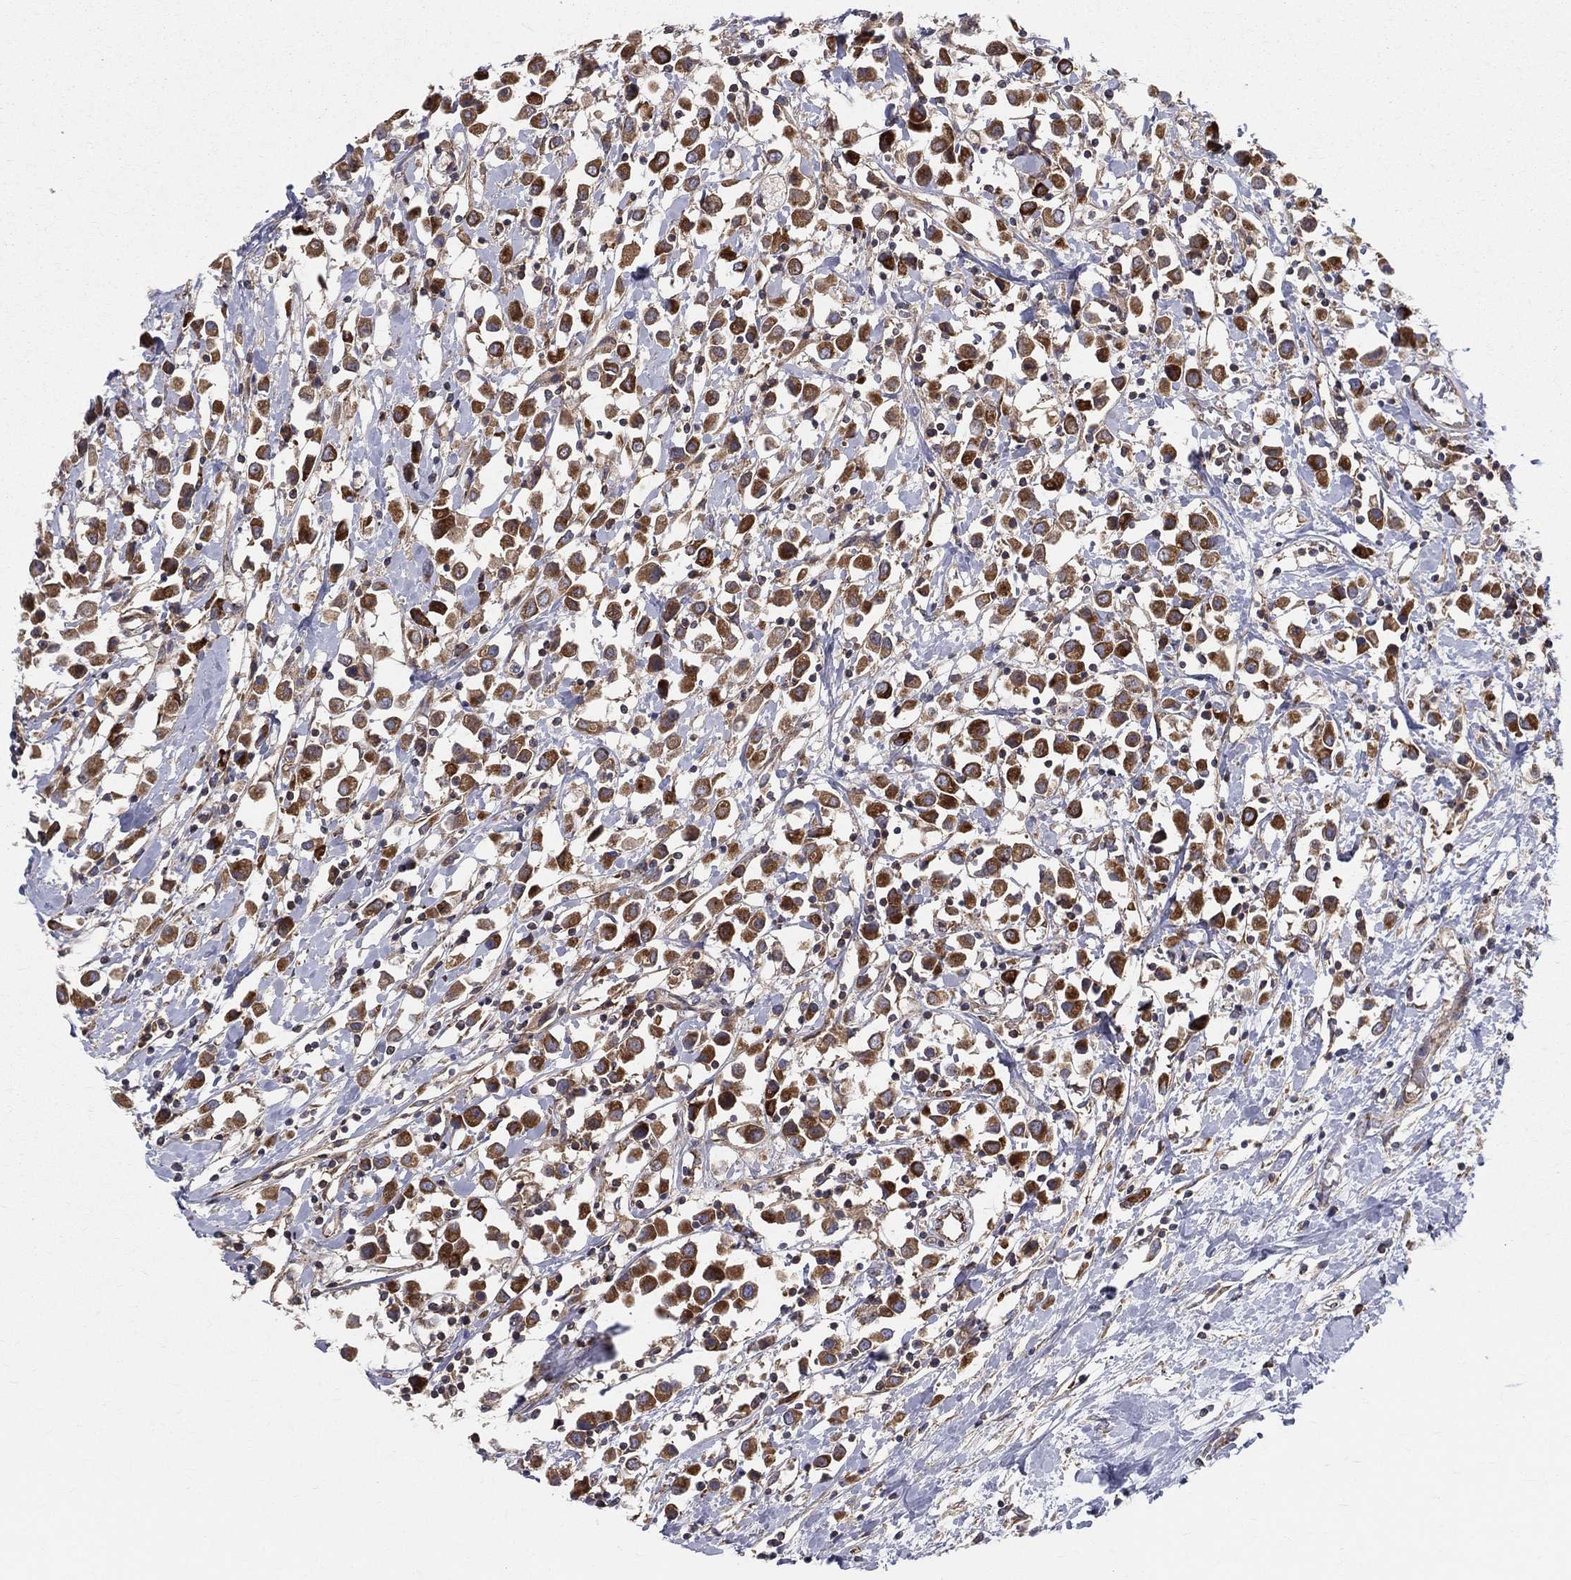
{"staining": {"intensity": "strong", "quantity": ">75%", "location": "cytoplasmic/membranous"}, "tissue": "breast cancer", "cell_type": "Tumor cells", "image_type": "cancer", "snomed": [{"axis": "morphology", "description": "Duct carcinoma"}, {"axis": "topography", "description": "Breast"}], "caption": "IHC photomicrograph of neoplastic tissue: human breast cancer stained using IHC displays high levels of strong protein expression localized specifically in the cytoplasmic/membranous of tumor cells, appearing as a cytoplasmic/membranous brown color.", "gene": "MIX23", "patient": {"sex": "female", "age": 61}}